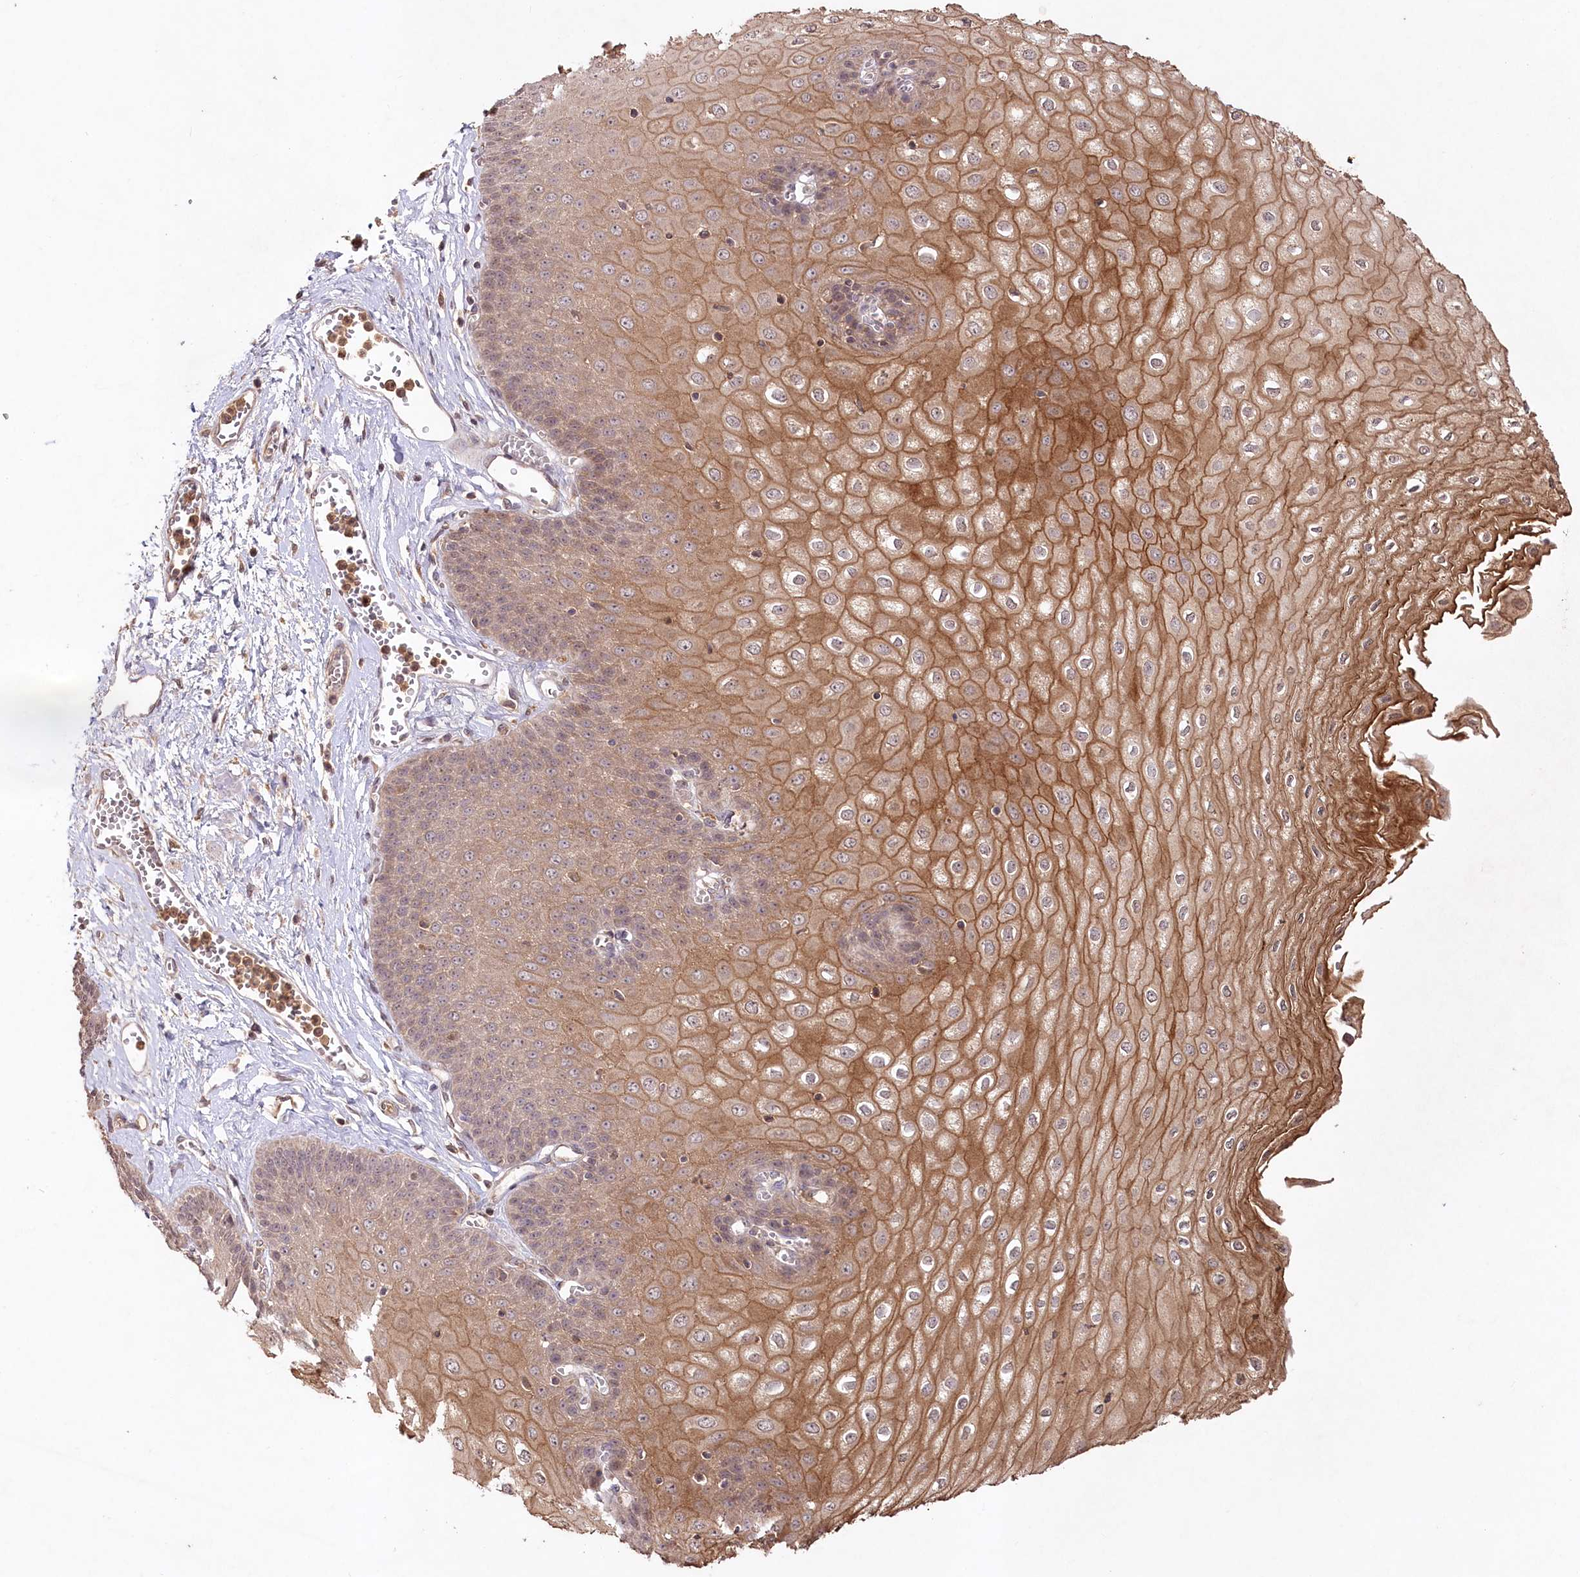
{"staining": {"intensity": "moderate", "quantity": ">75%", "location": "cytoplasmic/membranous"}, "tissue": "esophagus", "cell_type": "Squamous epithelial cells", "image_type": "normal", "snomed": [{"axis": "morphology", "description": "Normal tissue, NOS"}, {"axis": "topography", "description": "Esophagus"}], "caption": "Protein analysis of normal esophagus exhibits moderate cytoplasmic/membranous staining in about >75% of squamous epithelial cells. Immunohistochemistry (ihc) stains the protein in brown and the nuclei are stained blue.", "gene": "IRAK1BP1", "patient": {"sex": "male", "age": 60}}